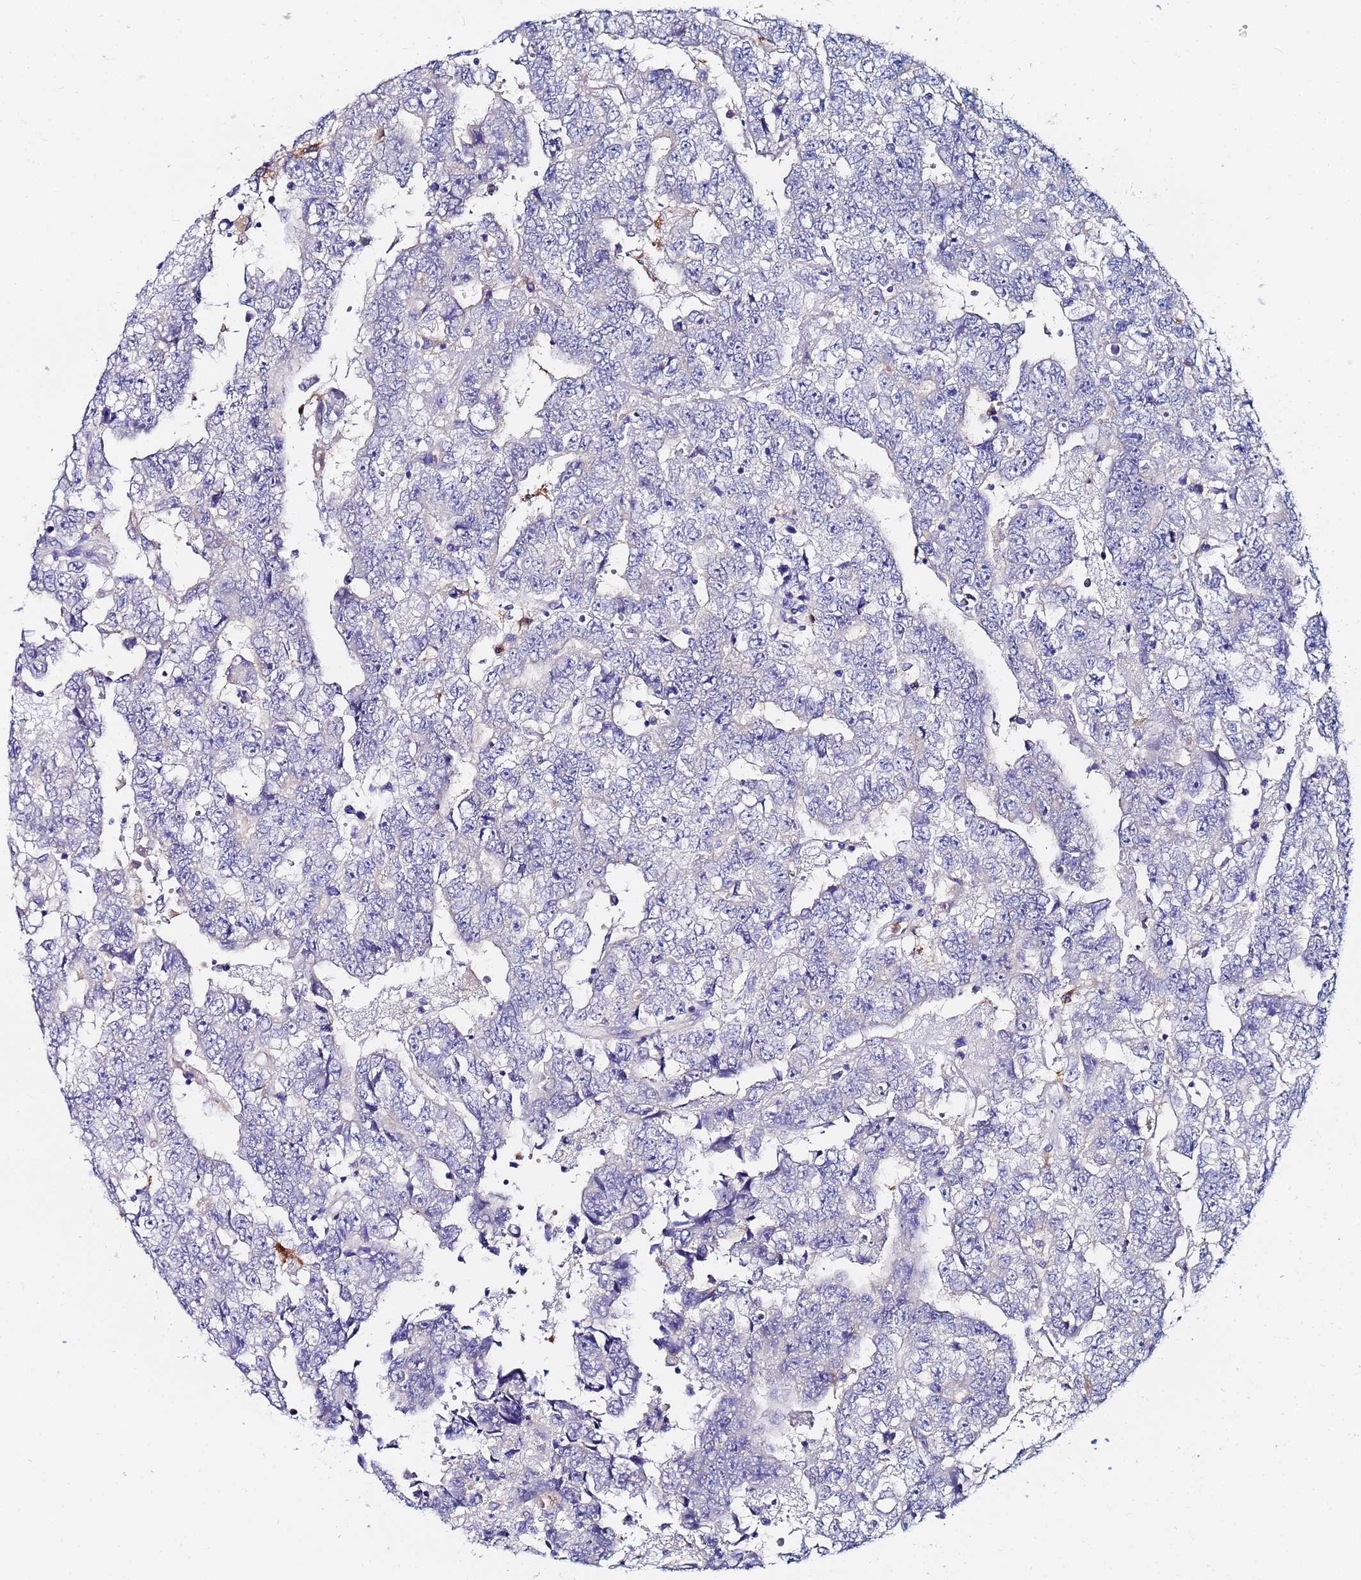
{"staining": {"intensity": "negative", "quantity": "none", "location": "none"}, "tissue": "testis cancer", "cell_type": "Tumor cells", "image_type": "cancer", "snomed": [{"axis": "morphology", "description": "Carcinoma, Embryonal, NOS"}, {"axis": "topography", "description": "Testis"}], "caption": "Testis cancer (embryonal carcinoma) was stained to show a protein in brown. There is no significant positivity in tumor cells.", "gene": "BASP1", "patient": {"sex": "male", "age": 25}}